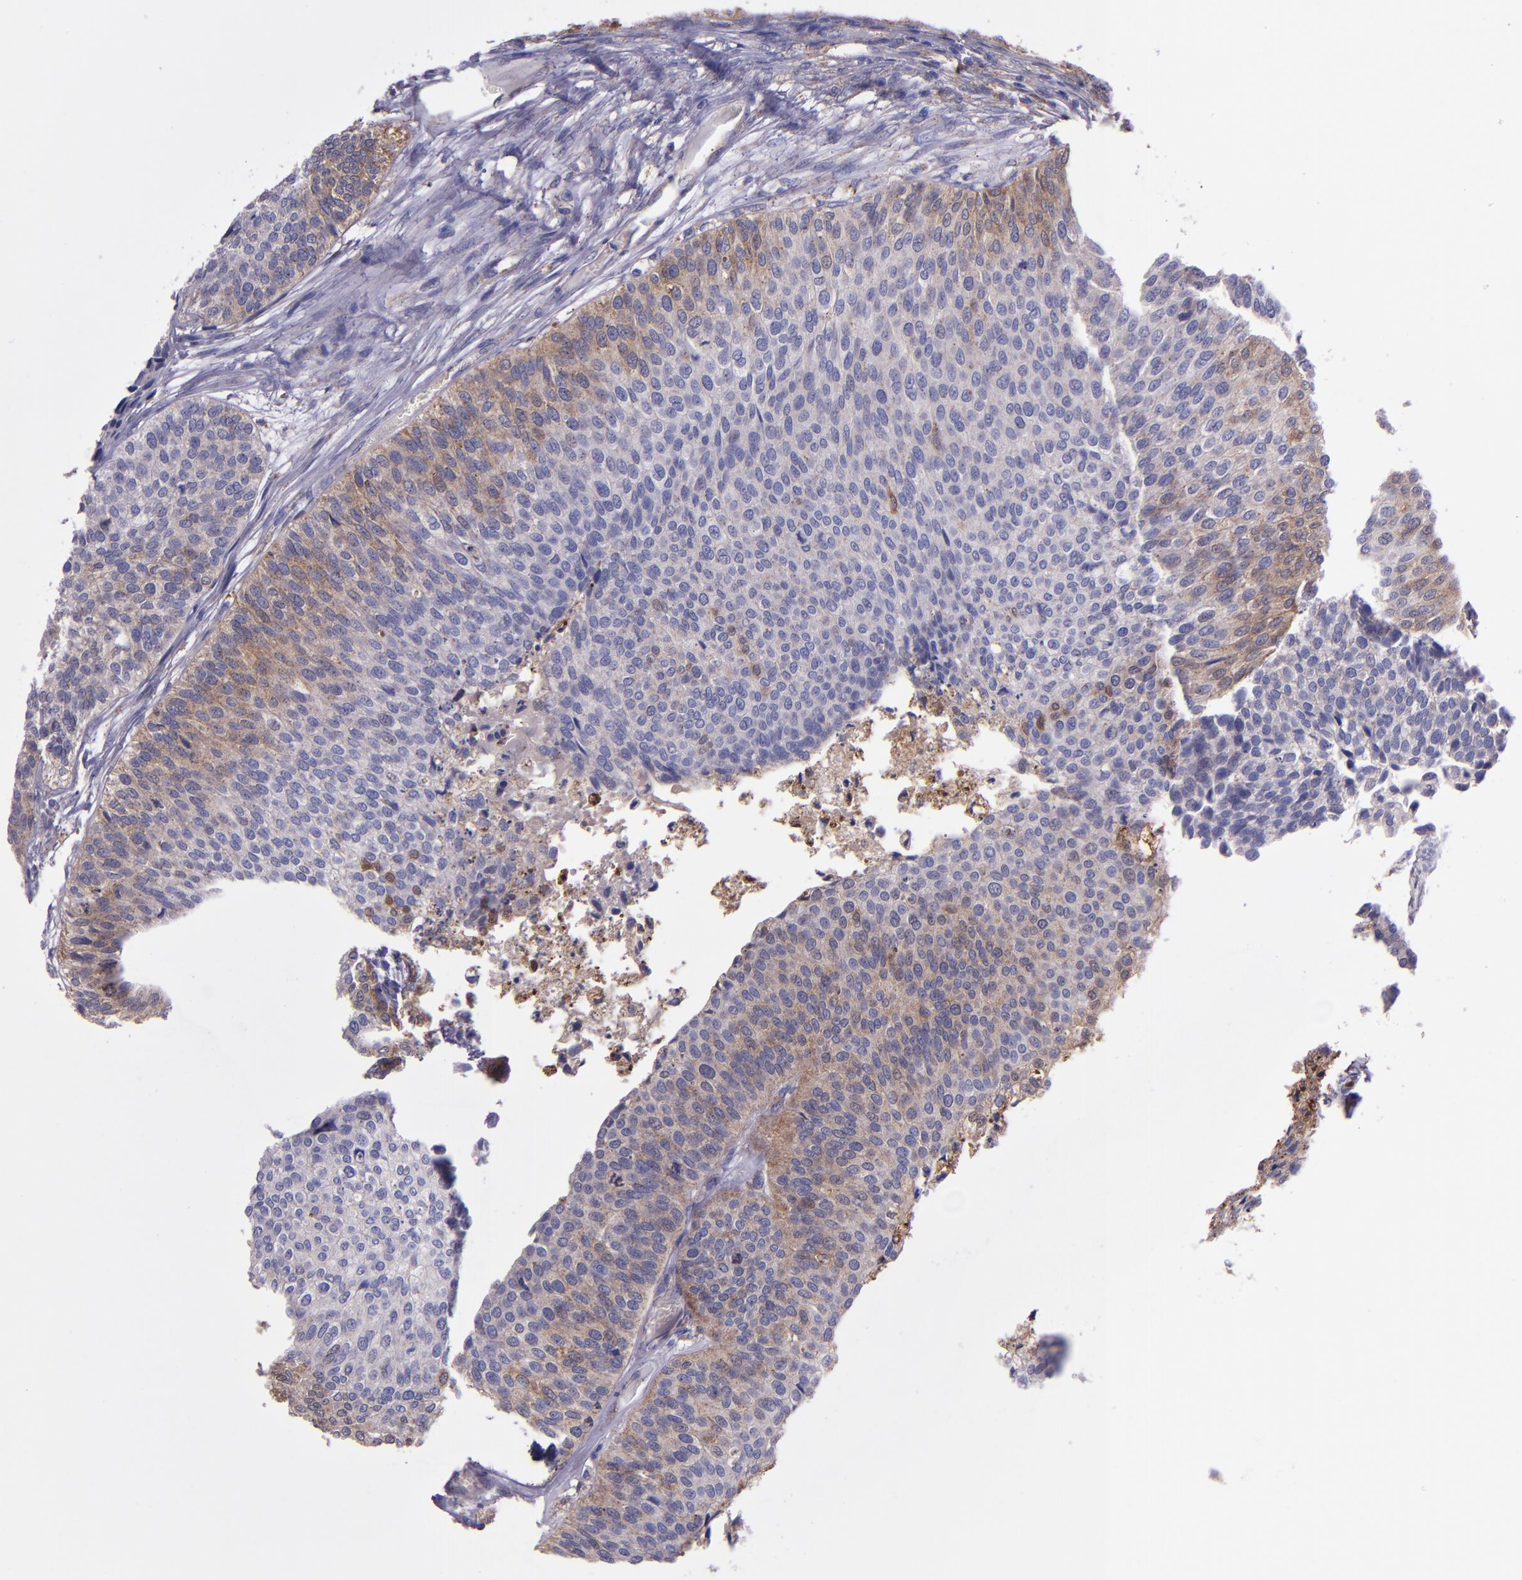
{"staining": {"intensity": "weak", "quantity": "25%-75%", "location": "cytoplasmic/membranous"}, "tissue": "urothelial cancer", "cell_type": "Tumor cells", "image_type": "cancer", "snomed": [{"axis": "morphology", "description": "Urothelial carcinoma, Low grade"}, {"axis": "topography", "description": "Urinary bladder"}], "caption": "This micrograph displays low-grade urothelial carcinoma stained with immunohistochemistry (IHC) to label a protein in brown. The cytoplasmic/membranous of tumor cells show weak positivity for the protein. Nuclei are counter-stained blue.", "gene": "WASHC1", "patient": {"sex": "male", "age": 84}}